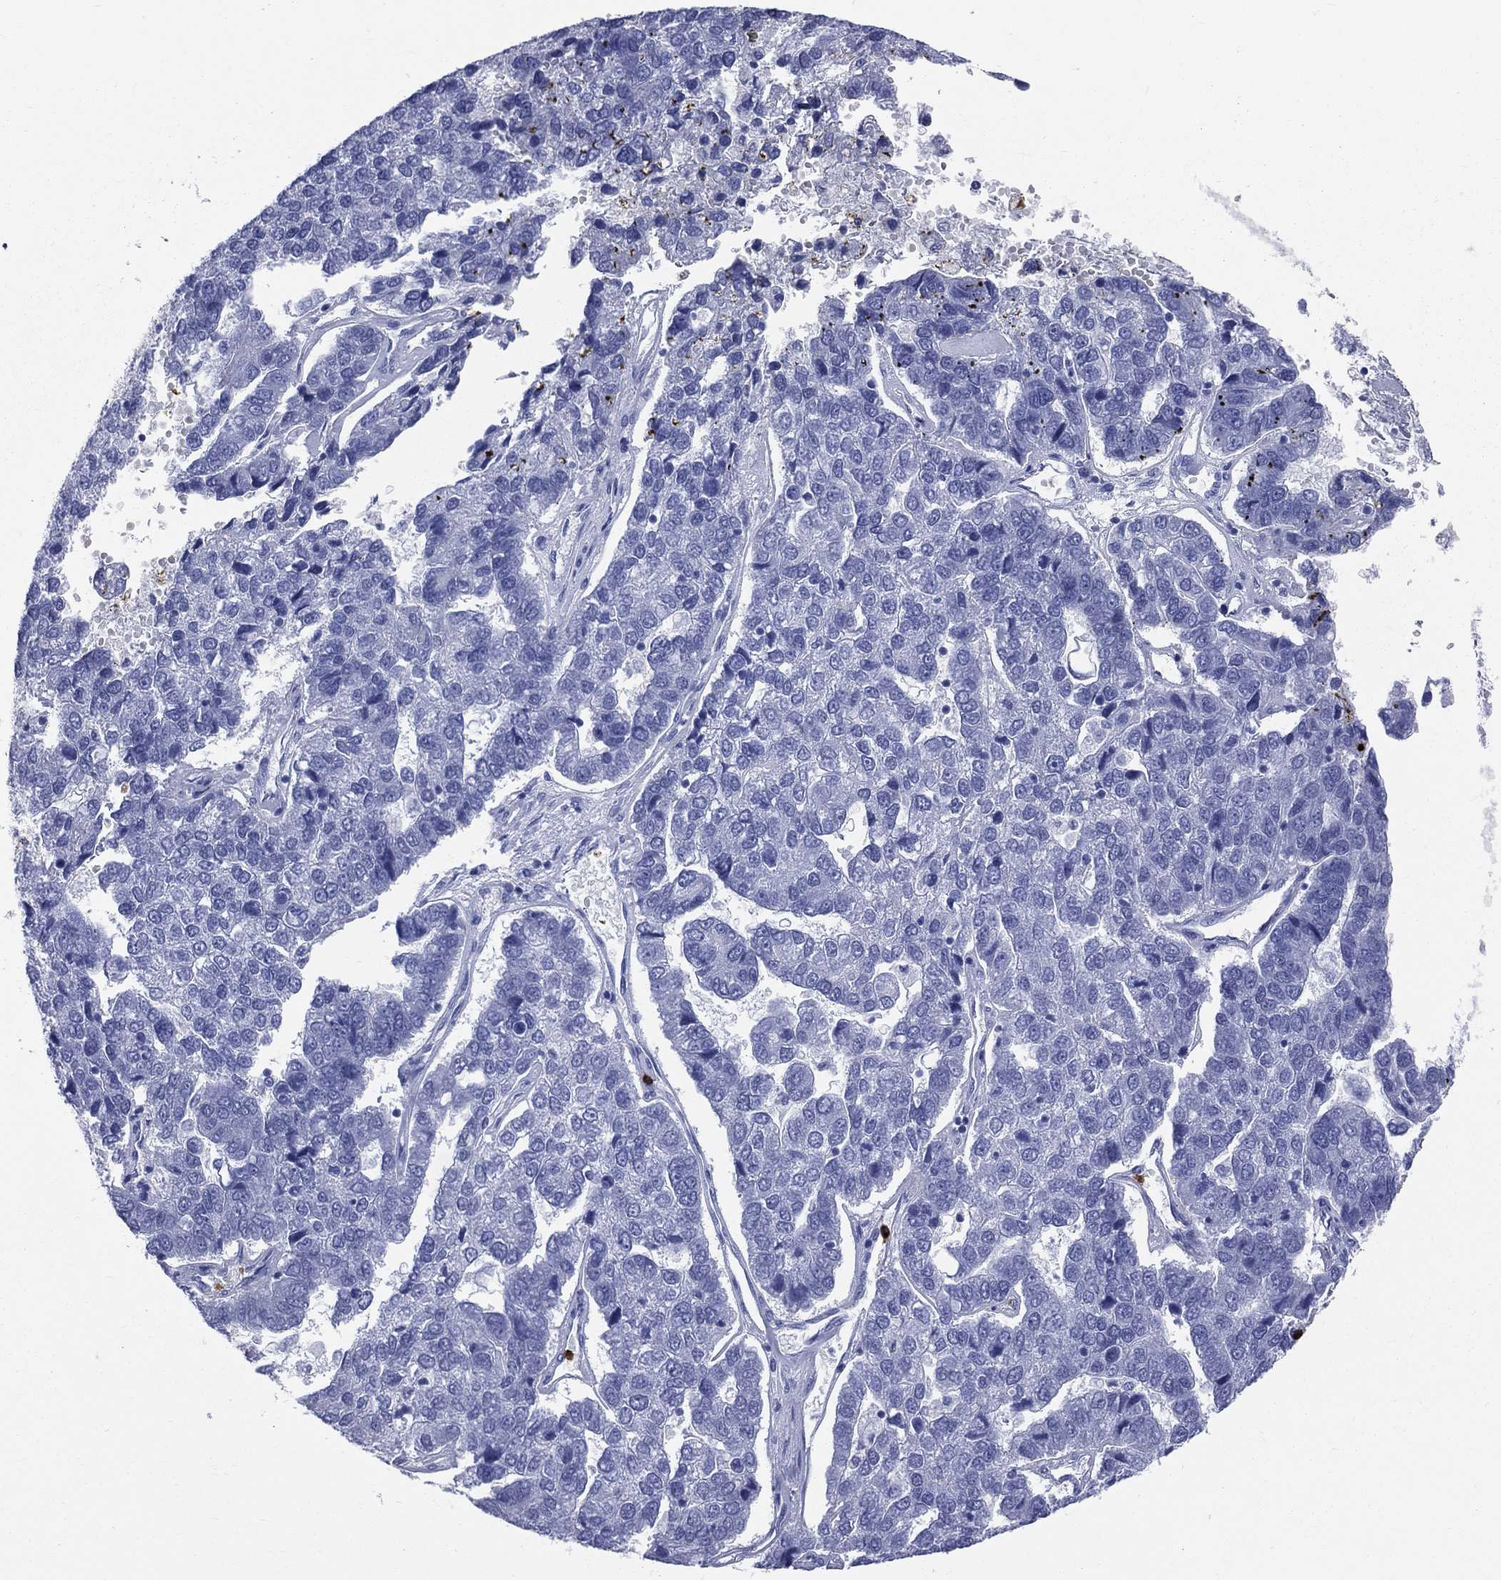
{"staining": {"intensity": "negative", "quantity": "none", "location": "none"}, "tissue": "pancreatic cancer", "cell_type": "Tumor cells", "image_type": "cancer", "snomed": [{"axis": "morphology", "description": "Adenocarcinoma, NOS"}, {"axis": "topography", "description": "Pancreas"}], "caption": "Image shows no significant protein staining in tumor cells of pancreatic adenocarcinoma. The staining is performed using DAB brown chromogen with nuclei counter-stained in using hematoxylin.", "gene": "PGLYRP1", "patient": {"sex": "female", "age": 61}}